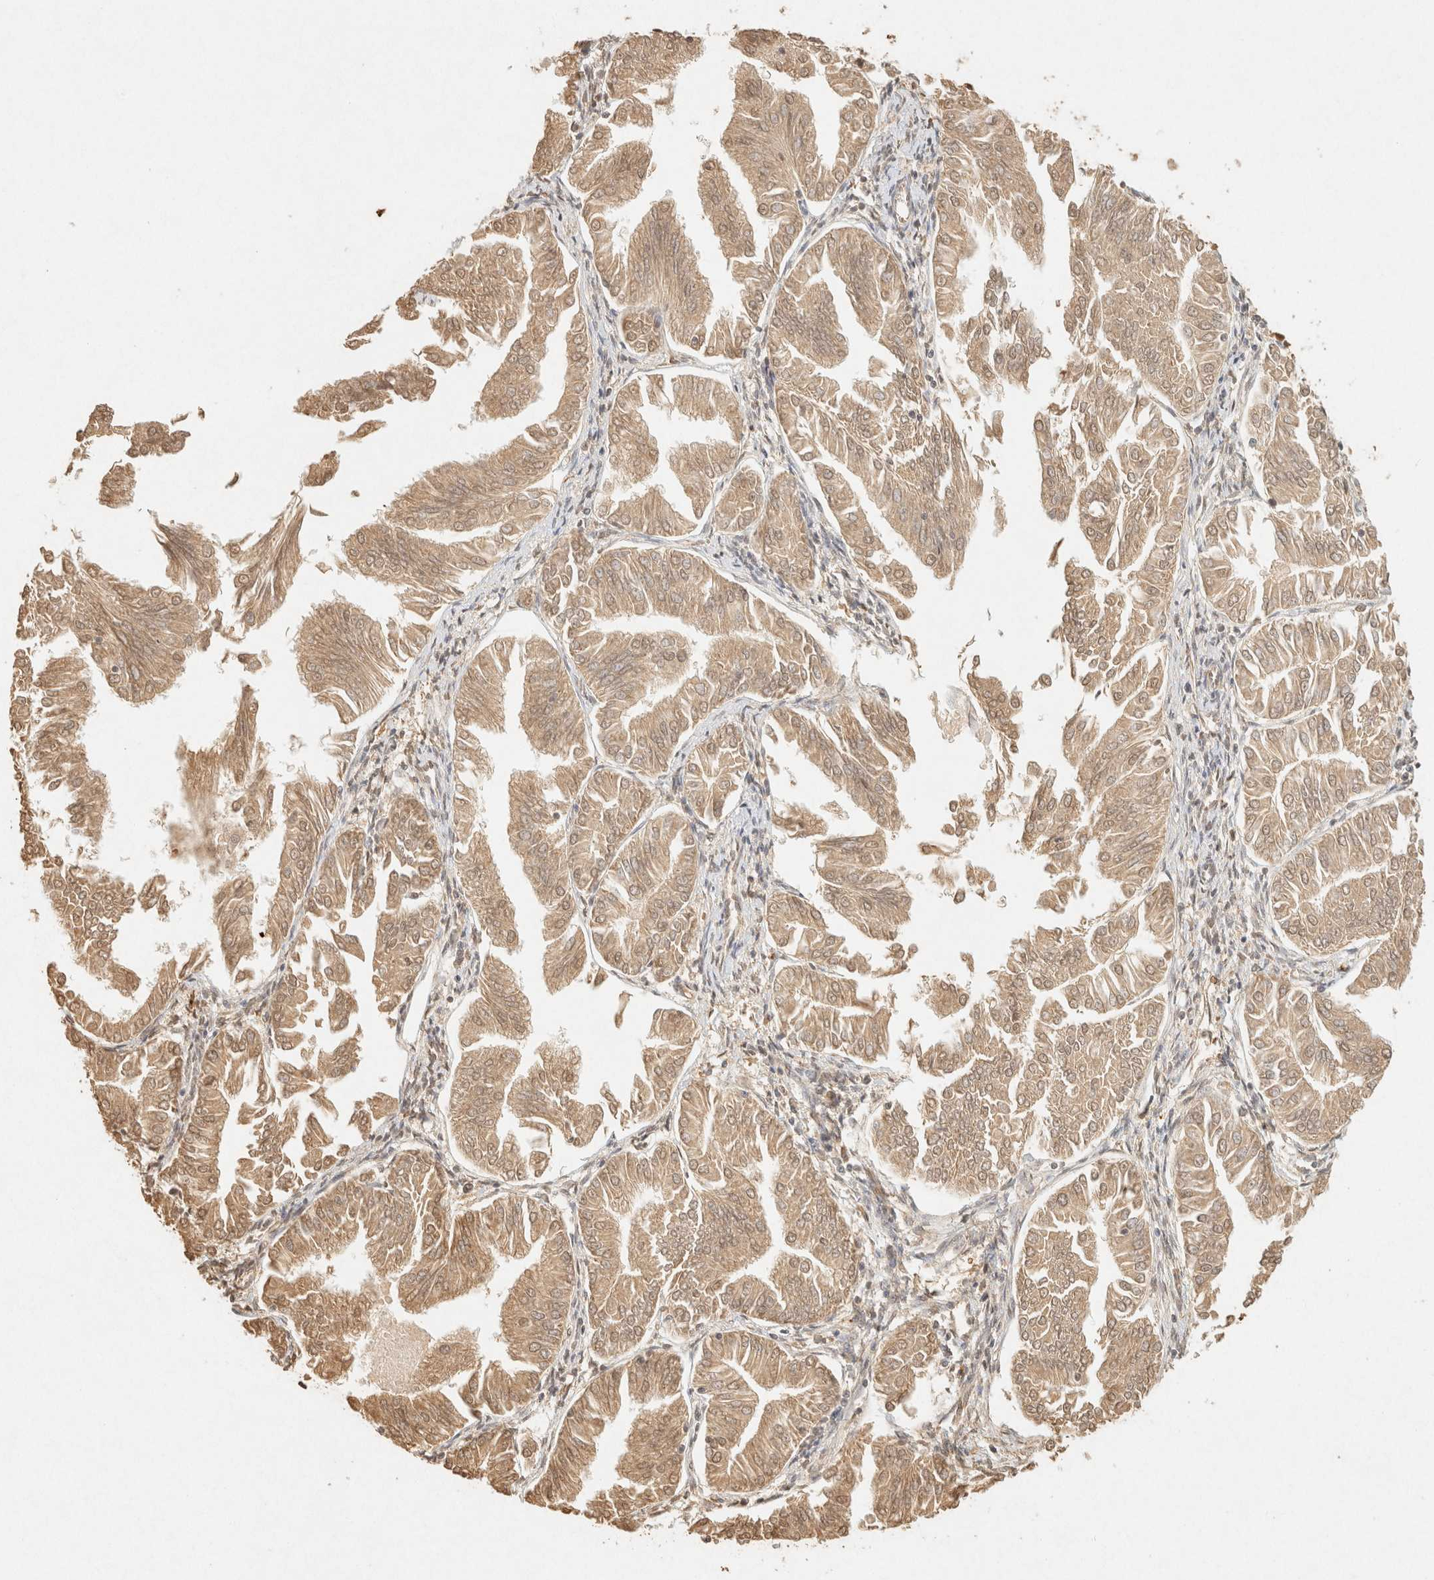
{"staining": {"intensity": "moderate", "quantity": ">75%", "location": "cytoplasmic/membranous"}, "tissue": "endometrial cancer", "cell_type": "Tumor cells", "image_type": "cancer", "snomed": [{"axis": "morphology", "description": "Adenocarcinoma, NOS"}, {"axis": "topography", "description": "Endometrium"}], "caption": "Adenocarcinoma (endometrial) stained with a brown dye demonstrates moderate cytoplasmic/membranous positive positivity in approximately >75% of tumor cells.", "gene": "S100A13", "patient": {"sex": "female", "age": 53}}